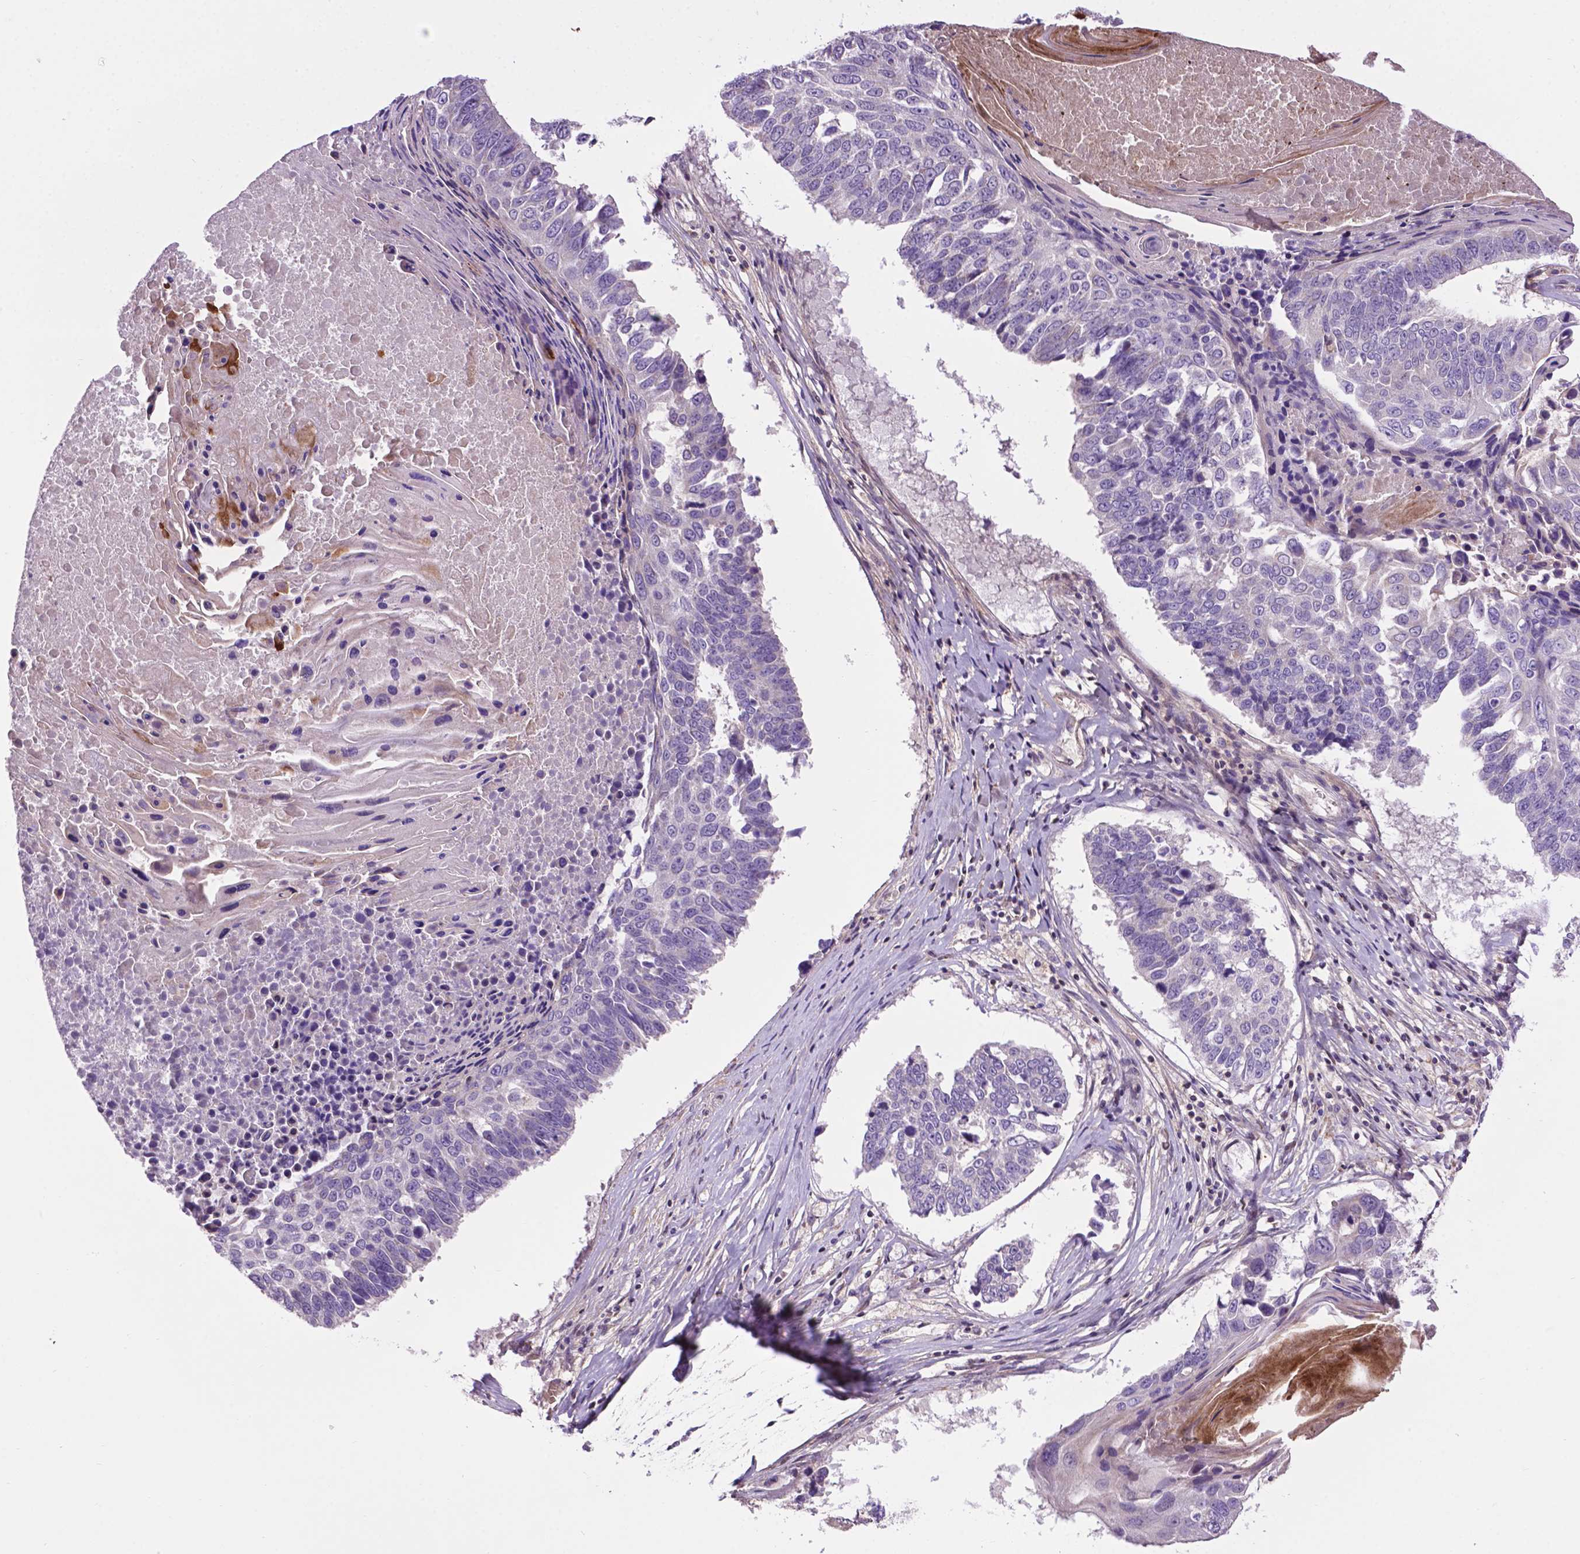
{"staining": {"intensity": "negative", "quantity": "none", "location": "none"}, "tissue": "lung cancer", "cell_type": "Tumor cells", "image_type": "cancer", "snomed": [{"axis": "morphology", "description": "Squamous cell carcinoma, NOS"}, {"axis": "topography", "description": "Lung"}], "caption": "Immunohistochemical staining of lung cancer demonstrates no significant staining in tumor cells. (Brightfield microscopy of DAB immunohistochemistry at high magnification).", "gene": "SPNS2", "patient": {"sex": "male", "age": 73}}